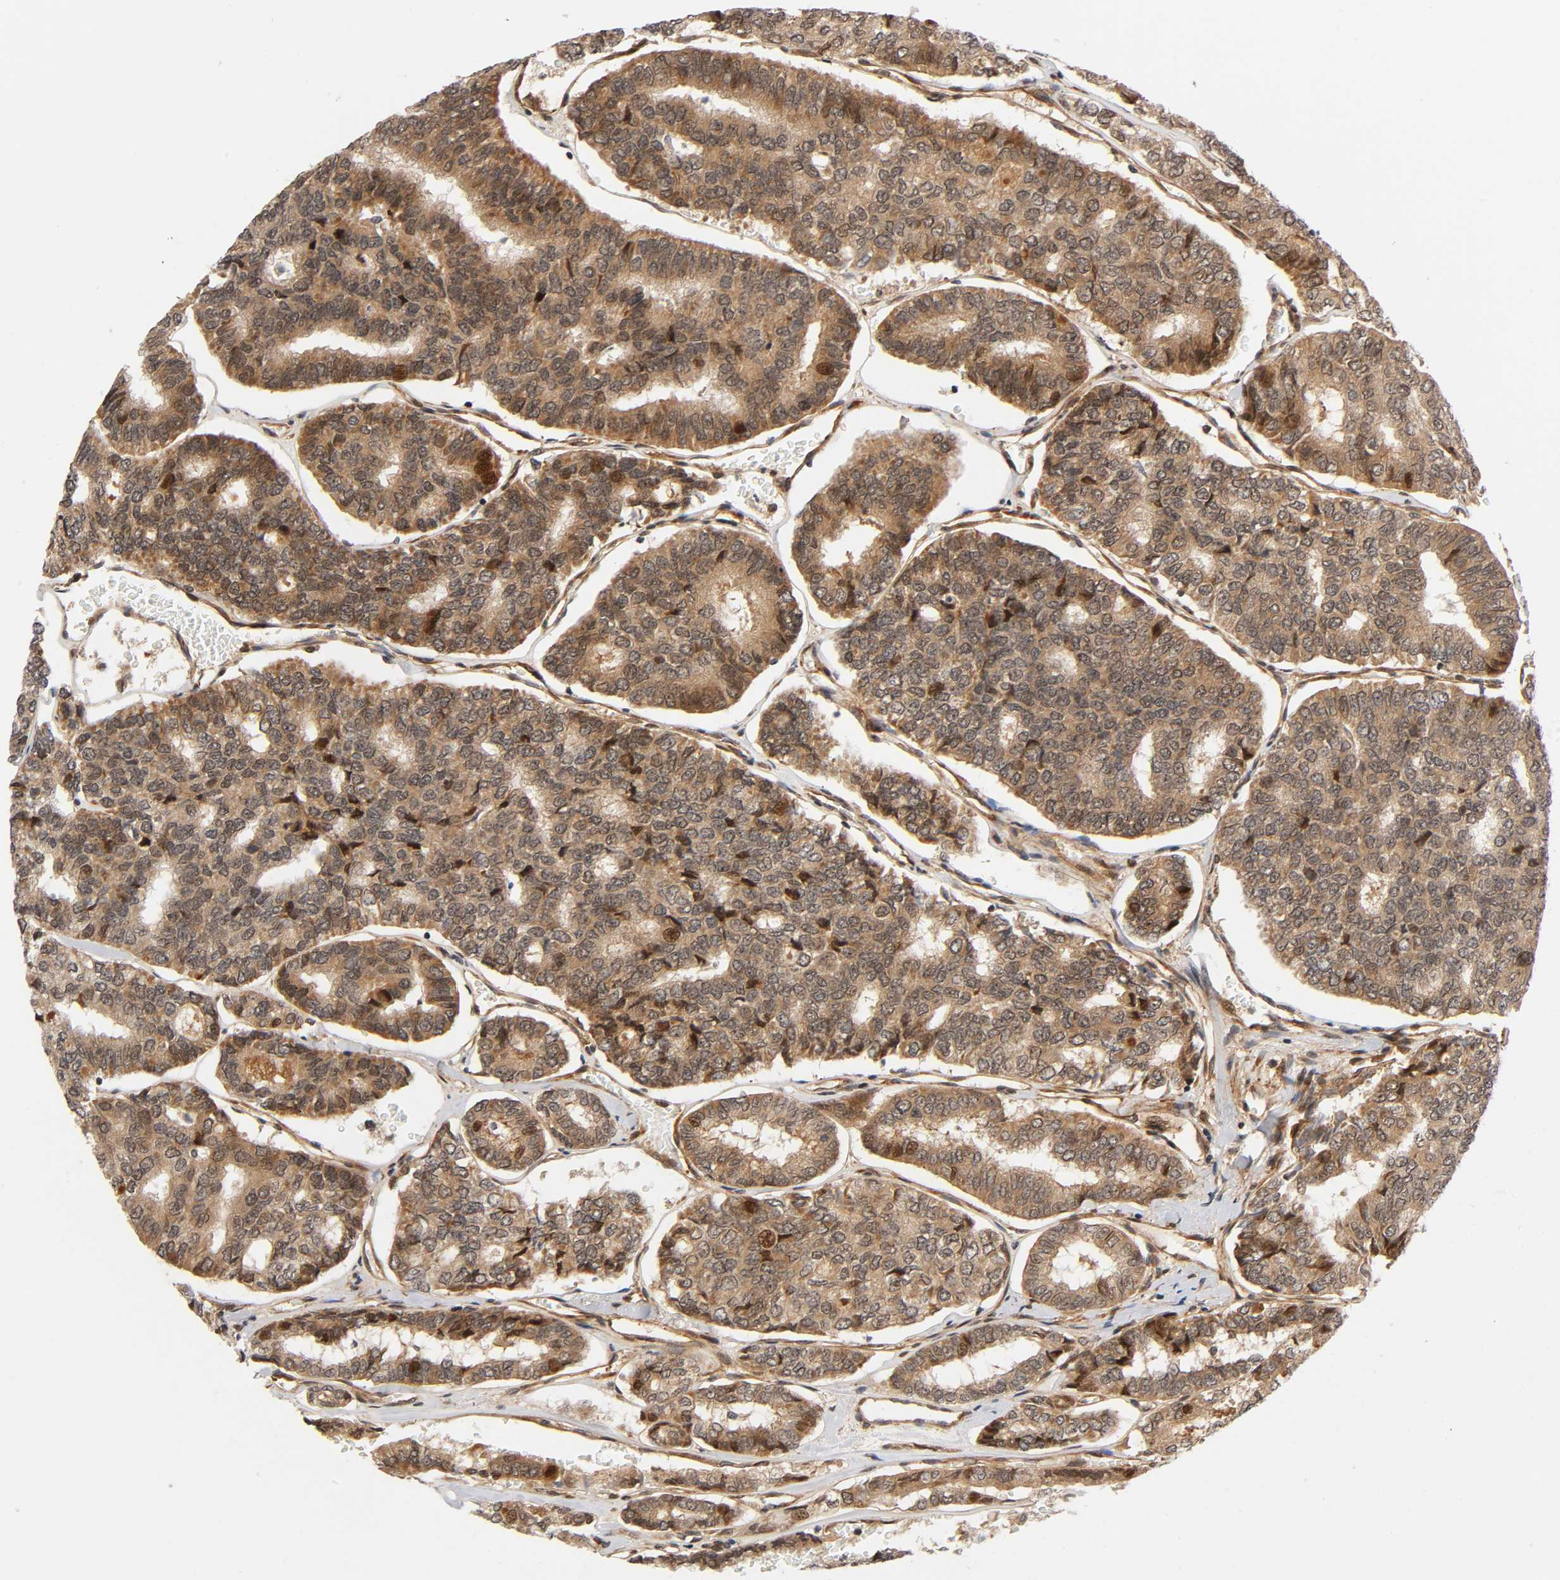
{"staining": {"intensity": "moderate", "quantity": ">75%", "location": "cytoplasmic/membranous,nuclear"}, "tissue": "thyroid cancer", "cell_type": "Tumor cells", "image_type": "cancer", "snomed": [{"axis": "morphology", "description": "Papillary adenocarcinoma, NOS"}, {"axis": "topography", "description": "Thyroid gland"}], "caption": "DAB immunohistochemical staining of human thyroid cancer demonstrates moderate cytoplasmic/membranous and nuclear protein positivity in about >75% of tumor cells.", "gene": "IQCJ-SCHIP1", "patient": {"sex": "female", "age": 35}}